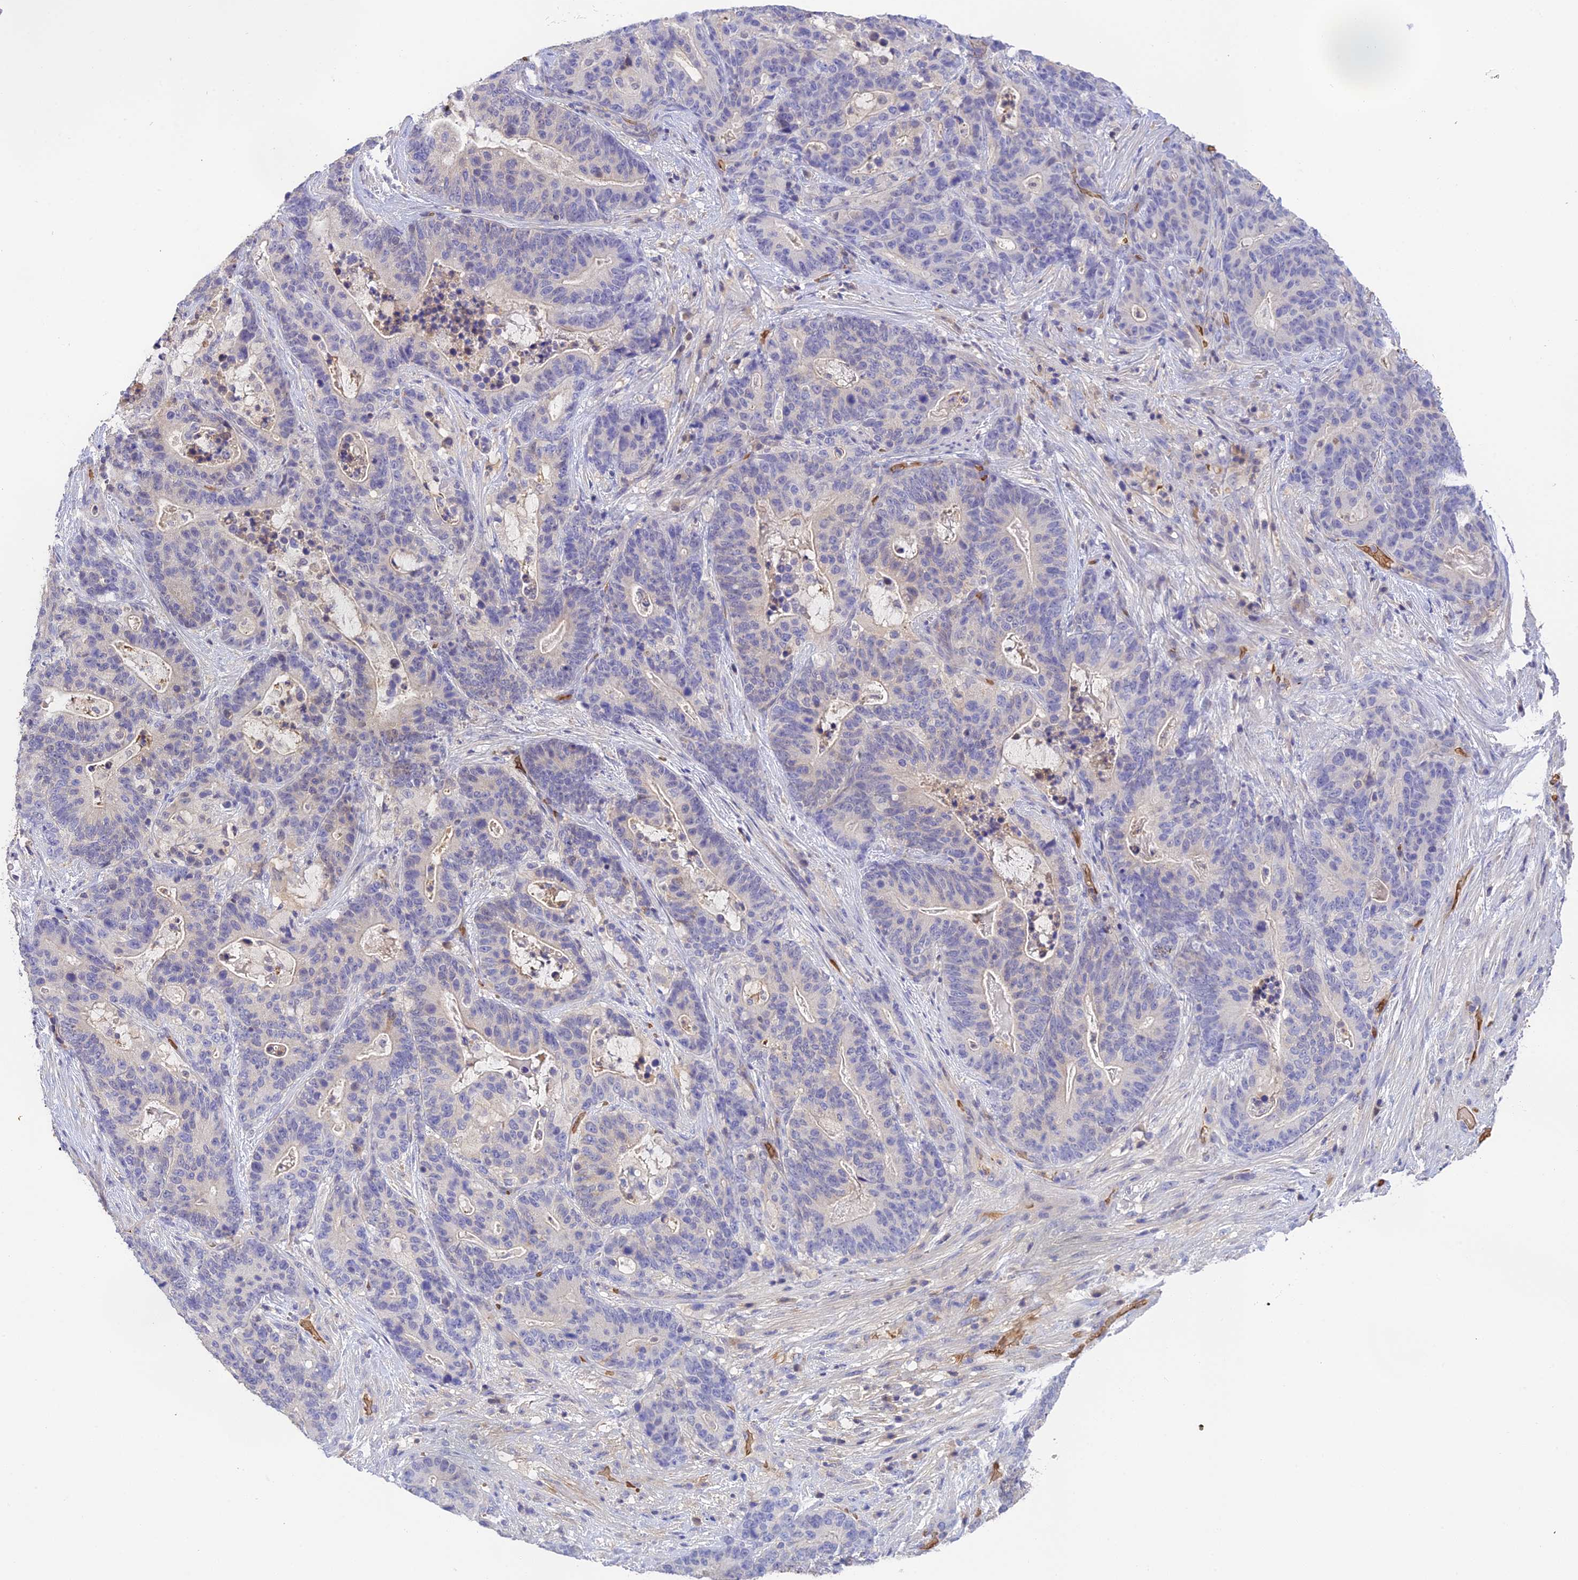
{"staining": {"intensity": "negative", "quantity": "none", "location": "none"}, "tissue": "stomach cancer", "cell_type": "Tumor cells", "image_type": "cancer", "snomed": [{"axis": "morphology", "description": "Normal tissue, NOS"}, {"axis": "morphology", "description": "Adenocarcinoma, NOS"}, {"axis": "topography", "description": "Stomach"}], "caption": "Tumor cells show no significant protein staining in stomach adenocarcinoma.", "gene": "HDHD2", "patient": {"sex": "female", "age": 64}}